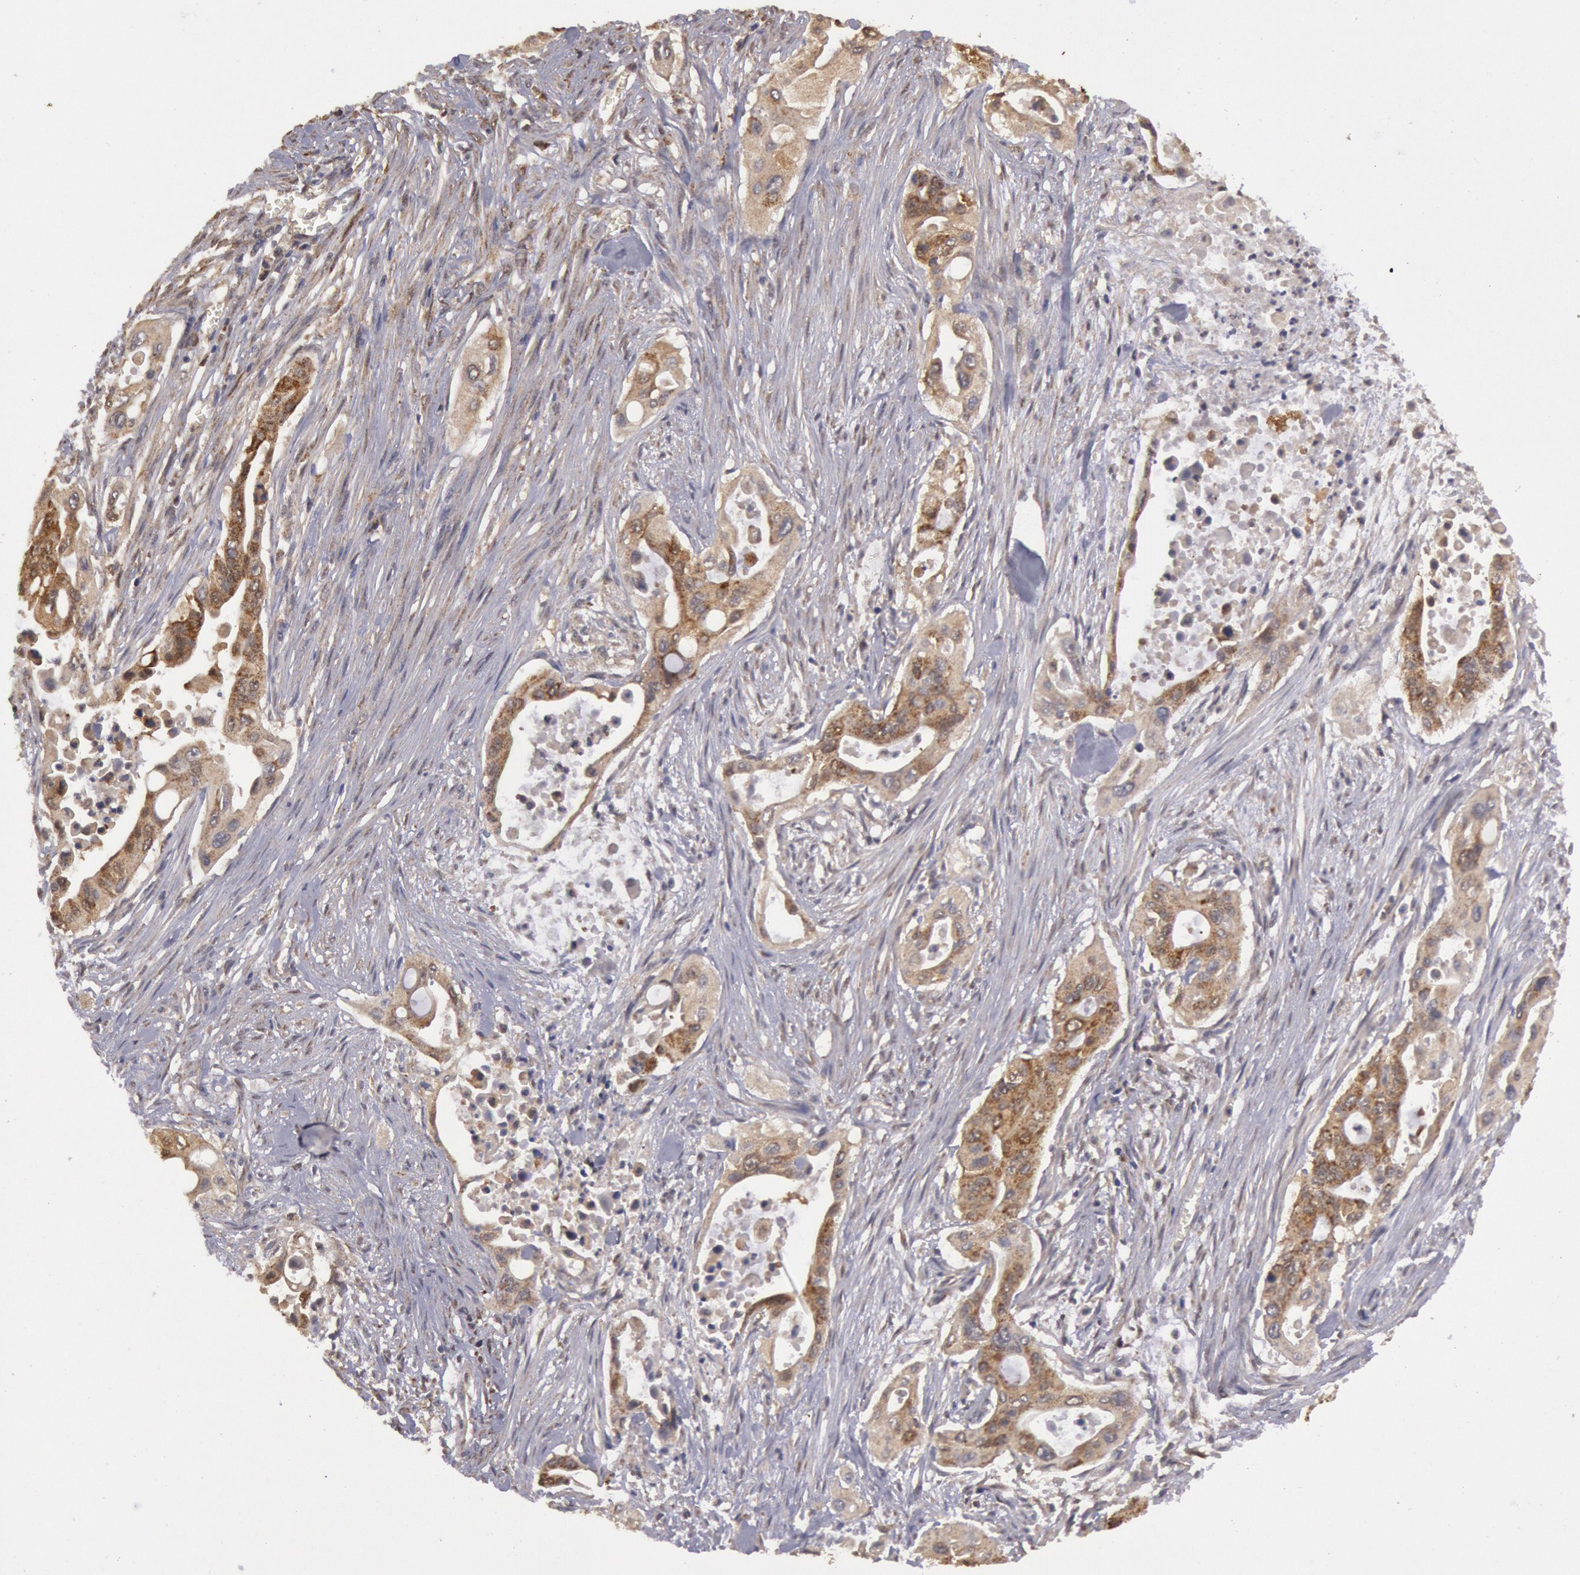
{"staining": {"intensity": "moderate", "quantity": "25%-75%", "location": "cytoplasmic/membranous"}, "tissue": "pancreatic cancer", "cell_type": "Tumor cells", "image_type": "cancer", "snomed": [{"axis": "morphology", "description": "Adenocarcinoma, NOS"}, {"axis": "topography", "description": "Pancreas"}], "caption": "Immunohistochemical staining of human adenocarcinoma (pancreatic) exhibits moderate cytoplasmic/membranous protein expression in about 25%-75% of tumor cells.", "gene": "MPST", "patient": {"sex": "male", "age": 77}}